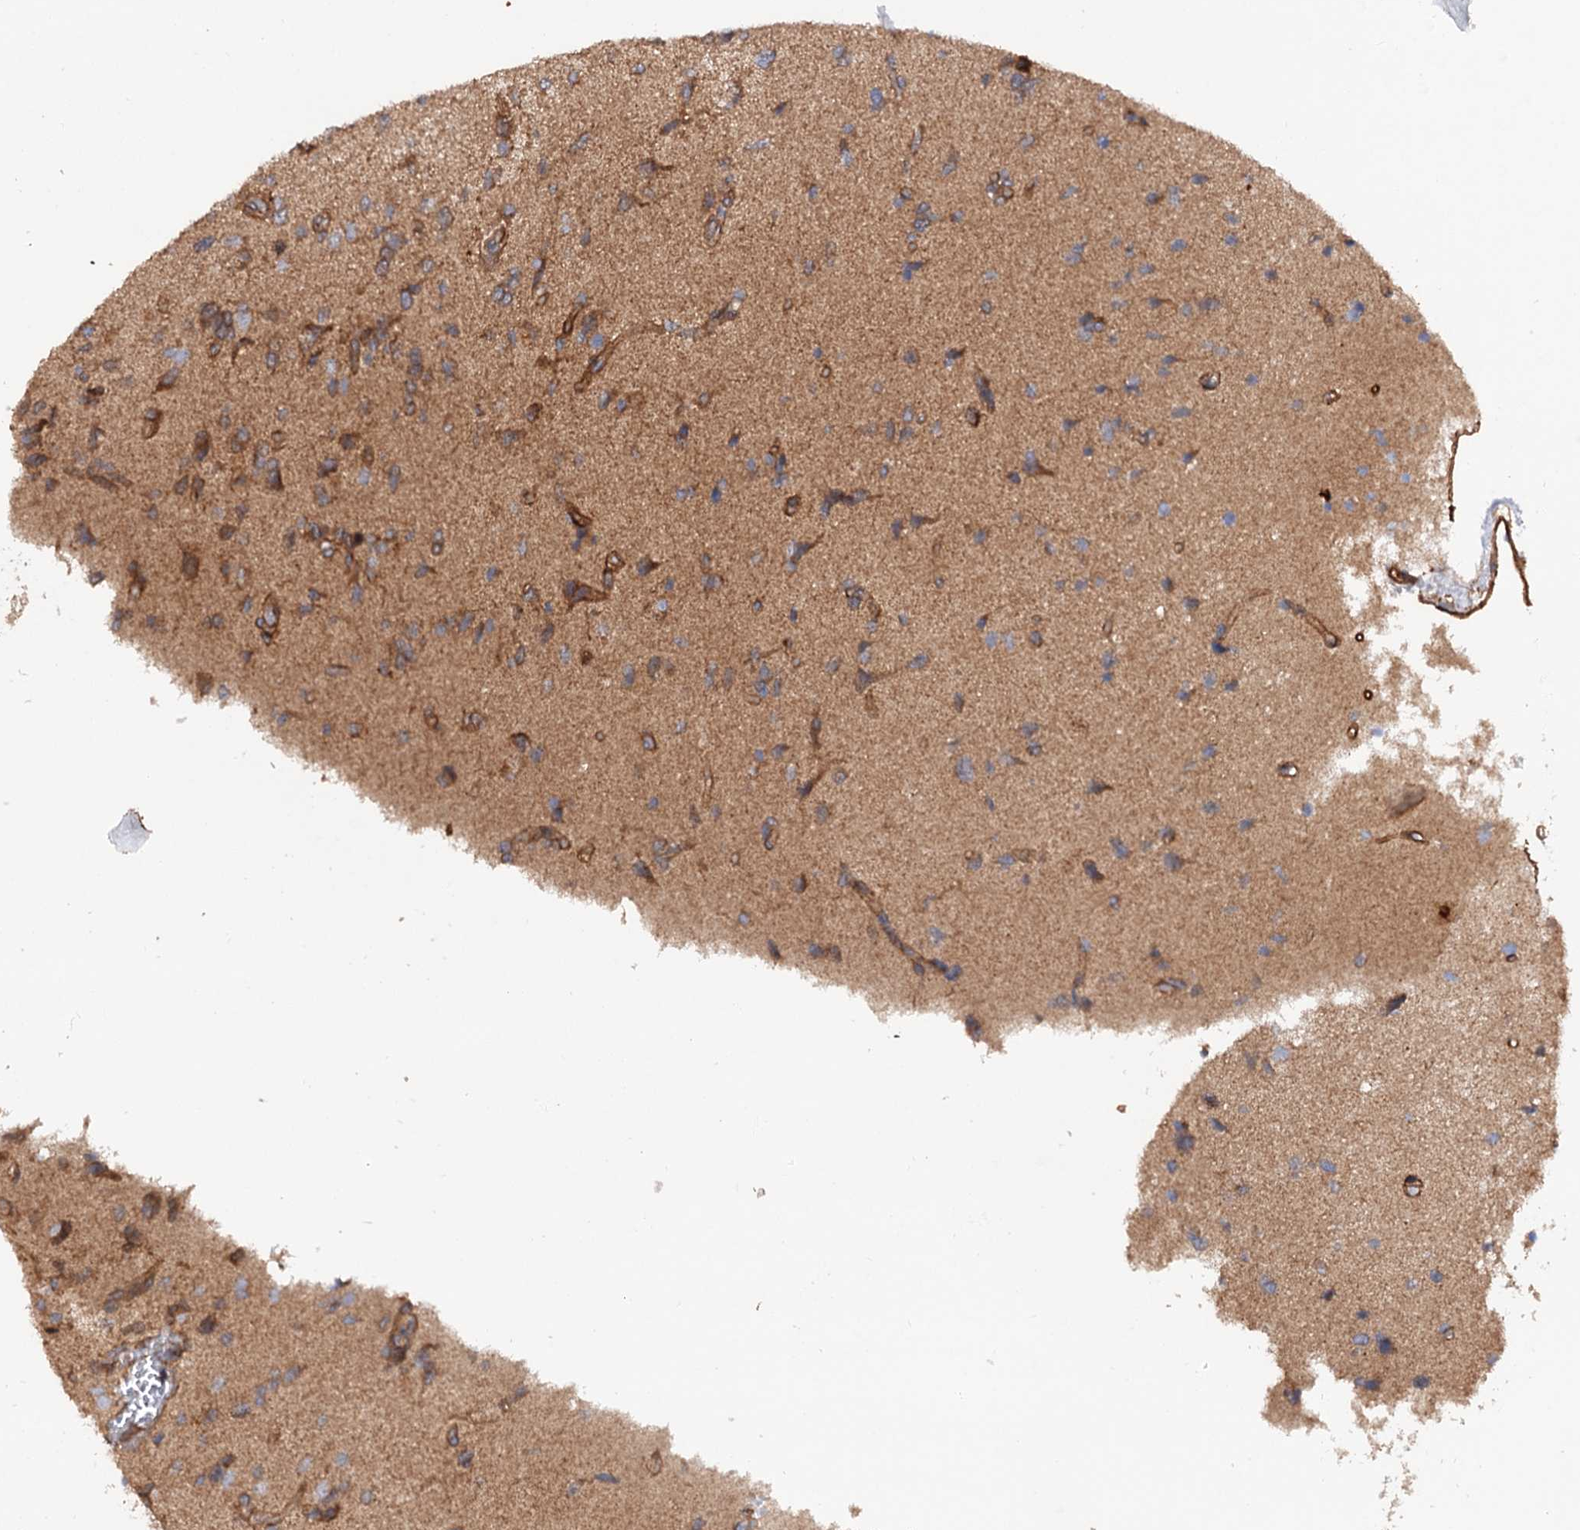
{"staining": {"intensity": "moderate", "quantity": "25%-75%", "location": "cytoplasmic/membranous"}, "tissue": "glioma", "cell_type": "Tumor cells", "image_type": "cancer", "snomed": [{"axis": "morphology", "description": "Glioma, malignant, High grade"}, {"axis": "topography", "description": "Brain"}], "caption": "IHC (DAB (3,3'-diaminobenzidine)) staining of human glioma exhibits moderate cytoplasmic/membranous protein expression in approximately 25%-75% of tumor cells.", "gene": "CSAD", "patient": {"sex": "female", "age": 59}}